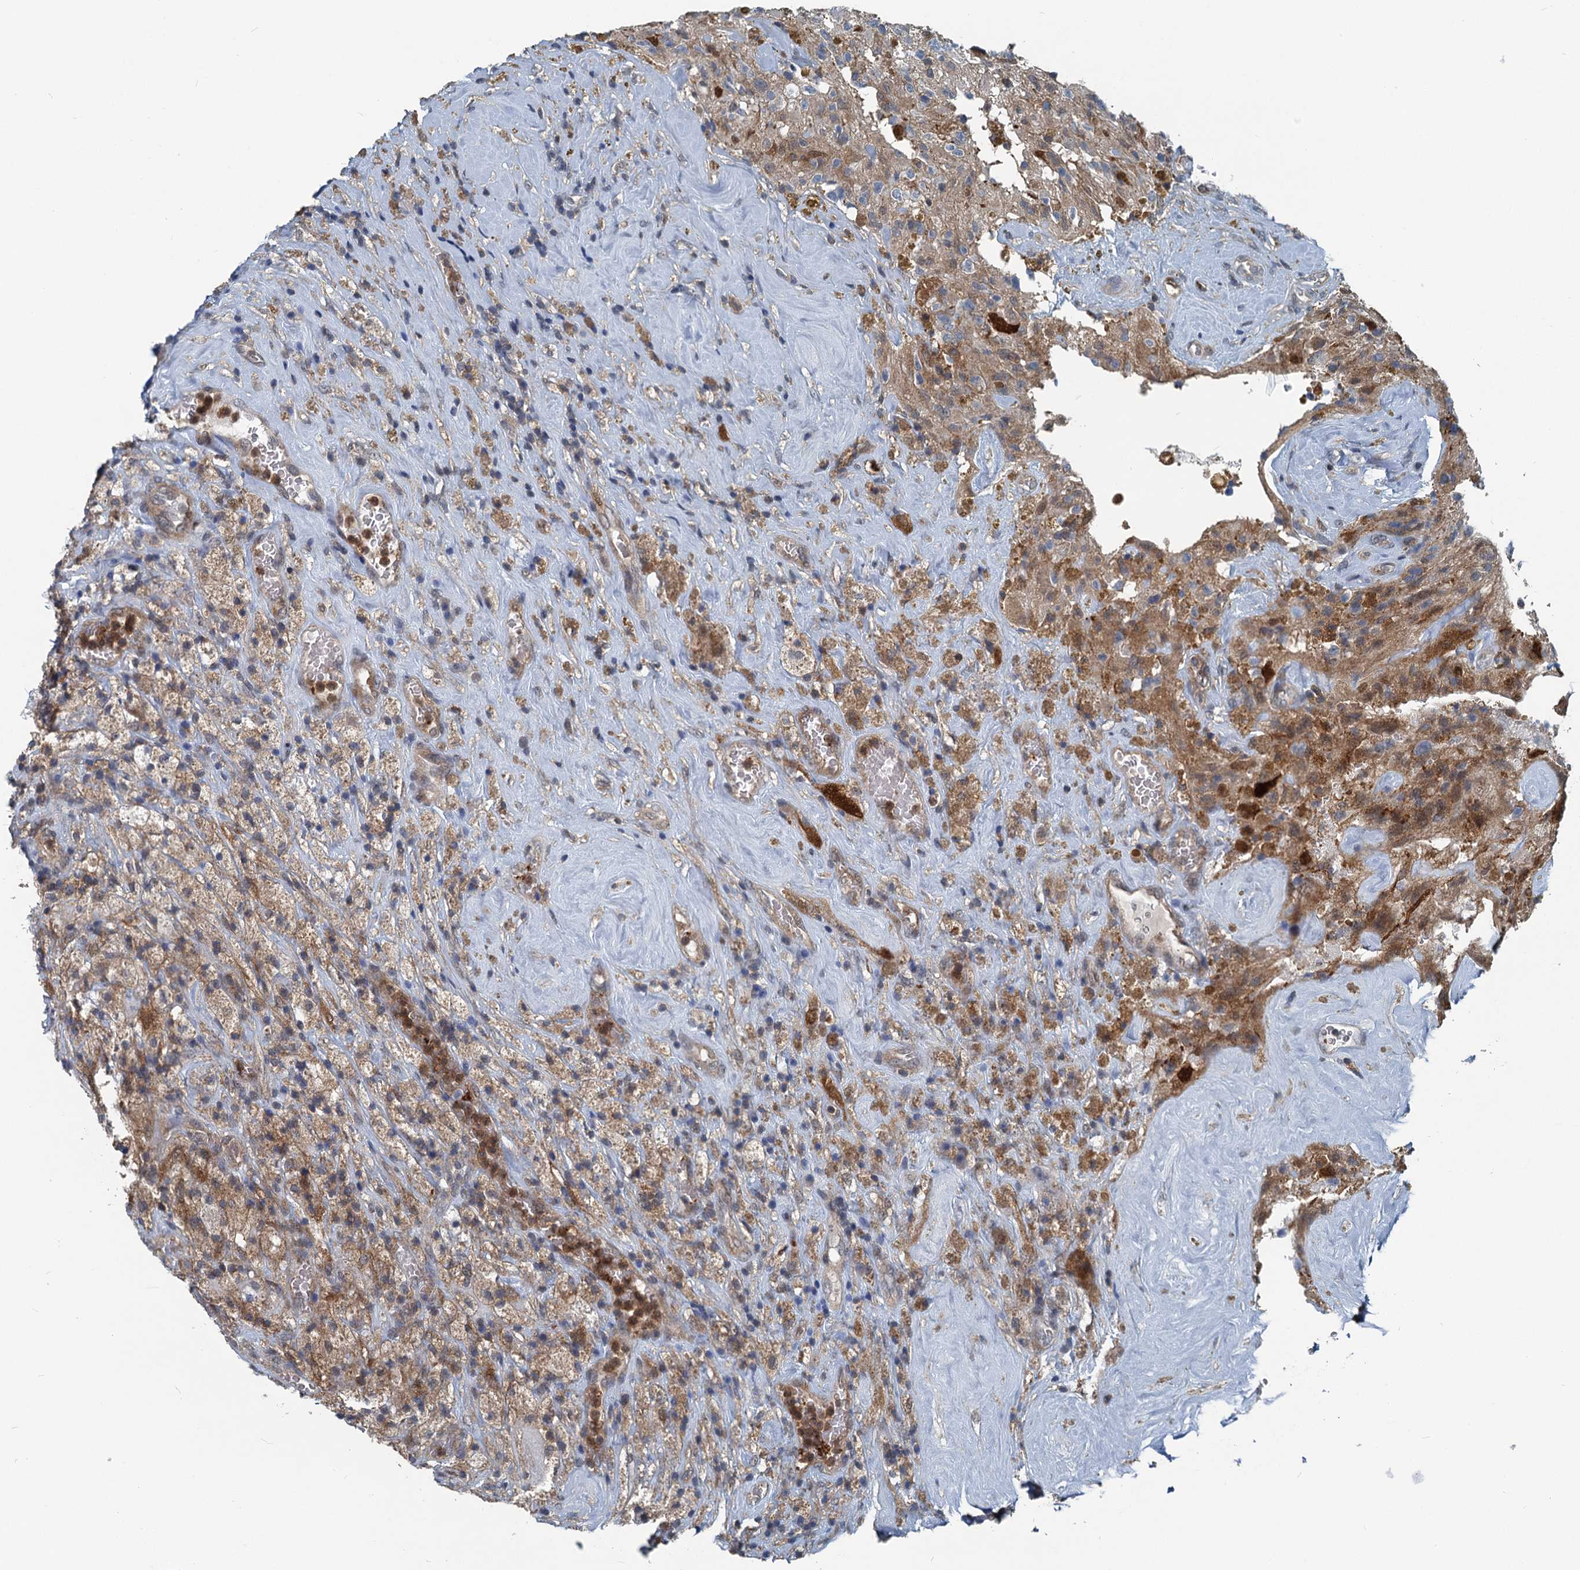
{"staining": {"intensity": "moderate", "quantity": "<25%", "location": "cytoplasmic/membranous"}, "tissue": "glioma", "cell_type": "Tumor cells", "image_type": "cancer", "snomed": [{"axis": "morphology", "description": "Glioma, malignant, High grade"}, {"axis": "topography", "description": "Brain"}], "caption": "Glioma tissue displays moderate cytoplasmic/membranous expression in about <25% of tumor cells, visualized by immunohistochemistry.", "gene": "GCLM", "patient": {"sex": "male", "age": 69}}